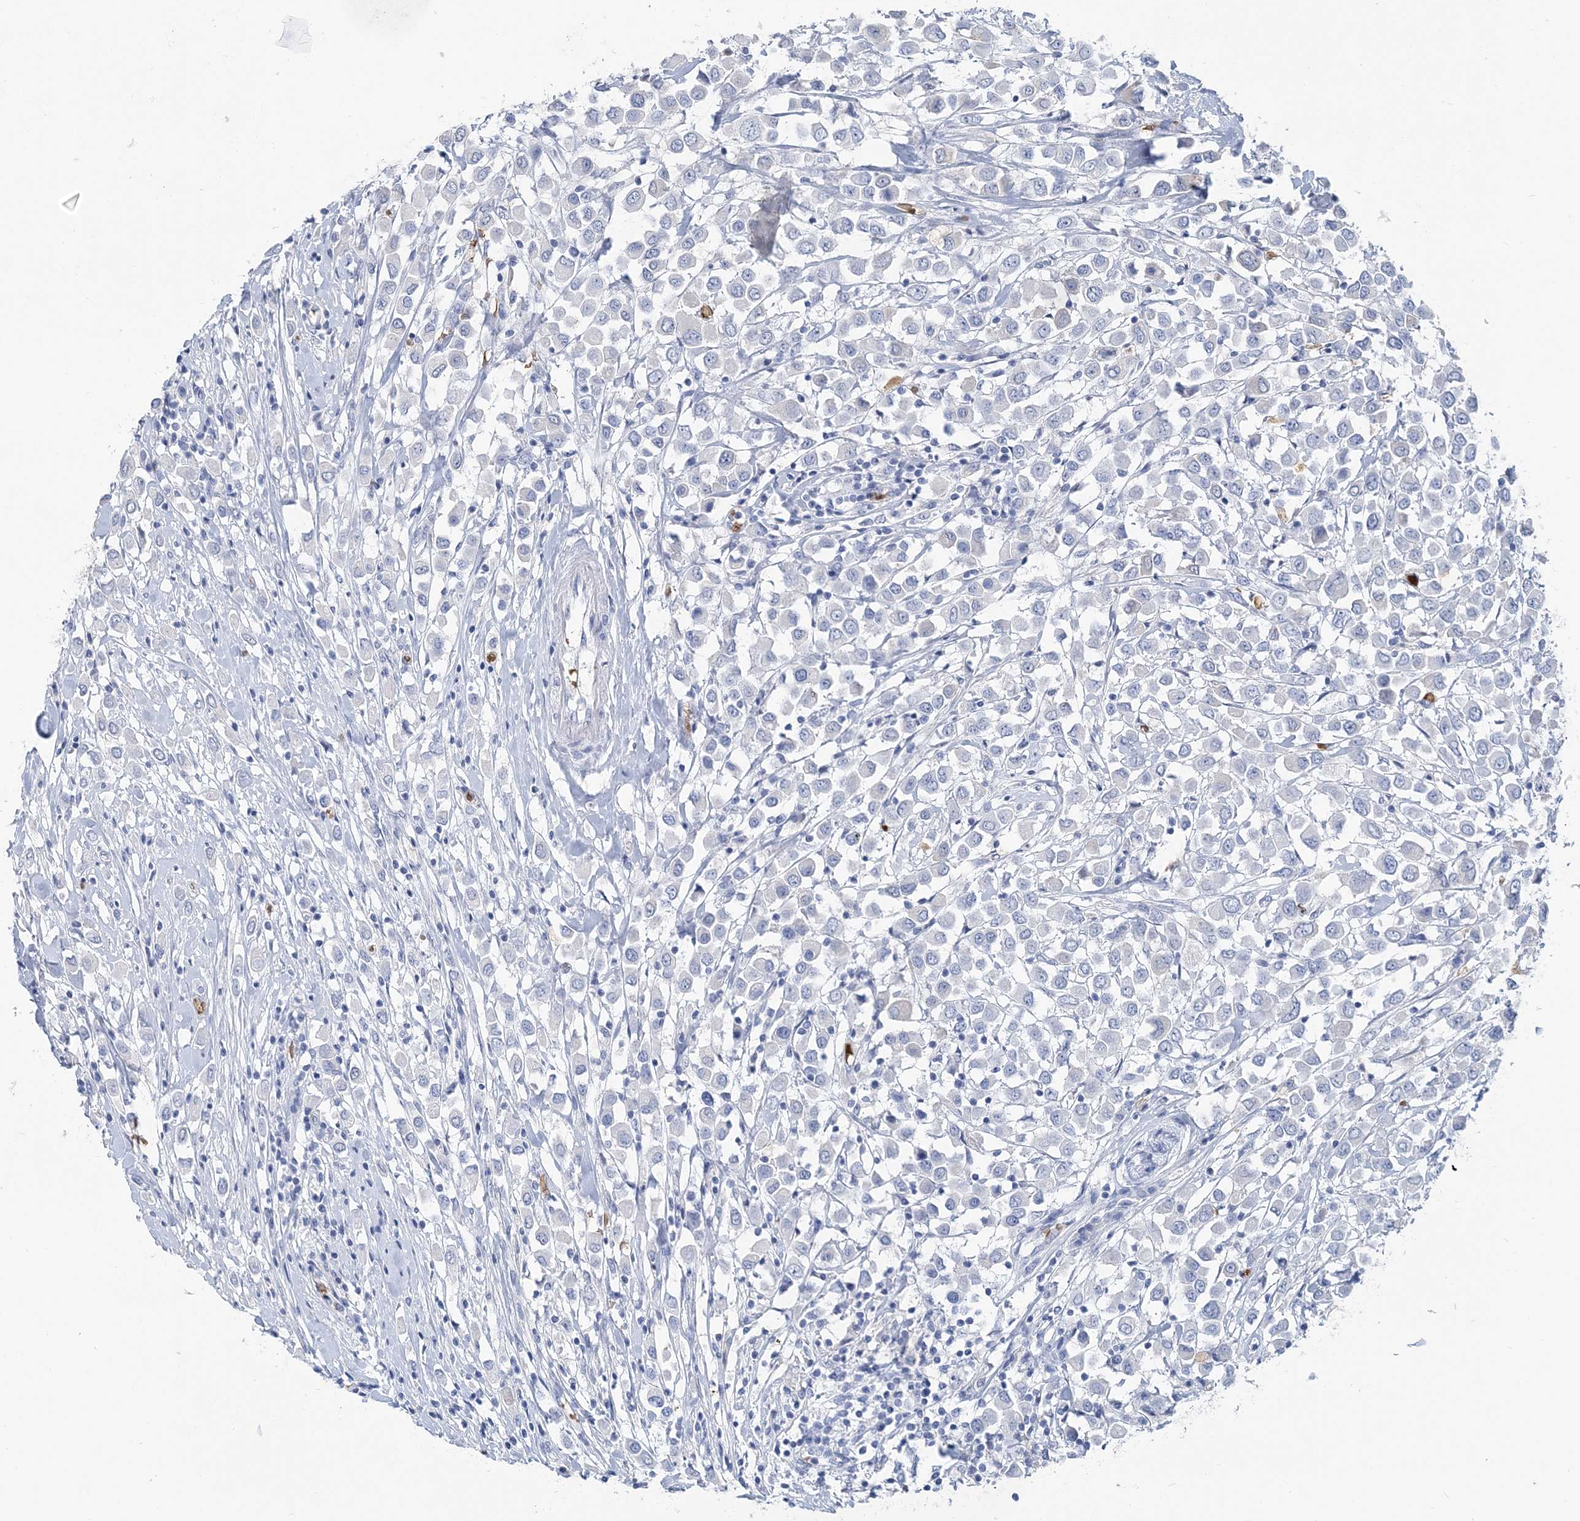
{"staining": {"intensity": "negative", "quantity": "none", "location": "none"}, "tissue": "breast cancer", "cell_type": "Tumor cells", "image_type": "cancer", "snomed": [{"axis": "morphology", "description": "Duct carcinoma"}, {"axis": "topography", "description": "Breast"}], "caption": "The histopathology image demonstrates no staining of tumor cells in infiltrating ductal carcinoma (breast).", "gene": "HBD", "patient": {"sex": "female", "age": 61}}